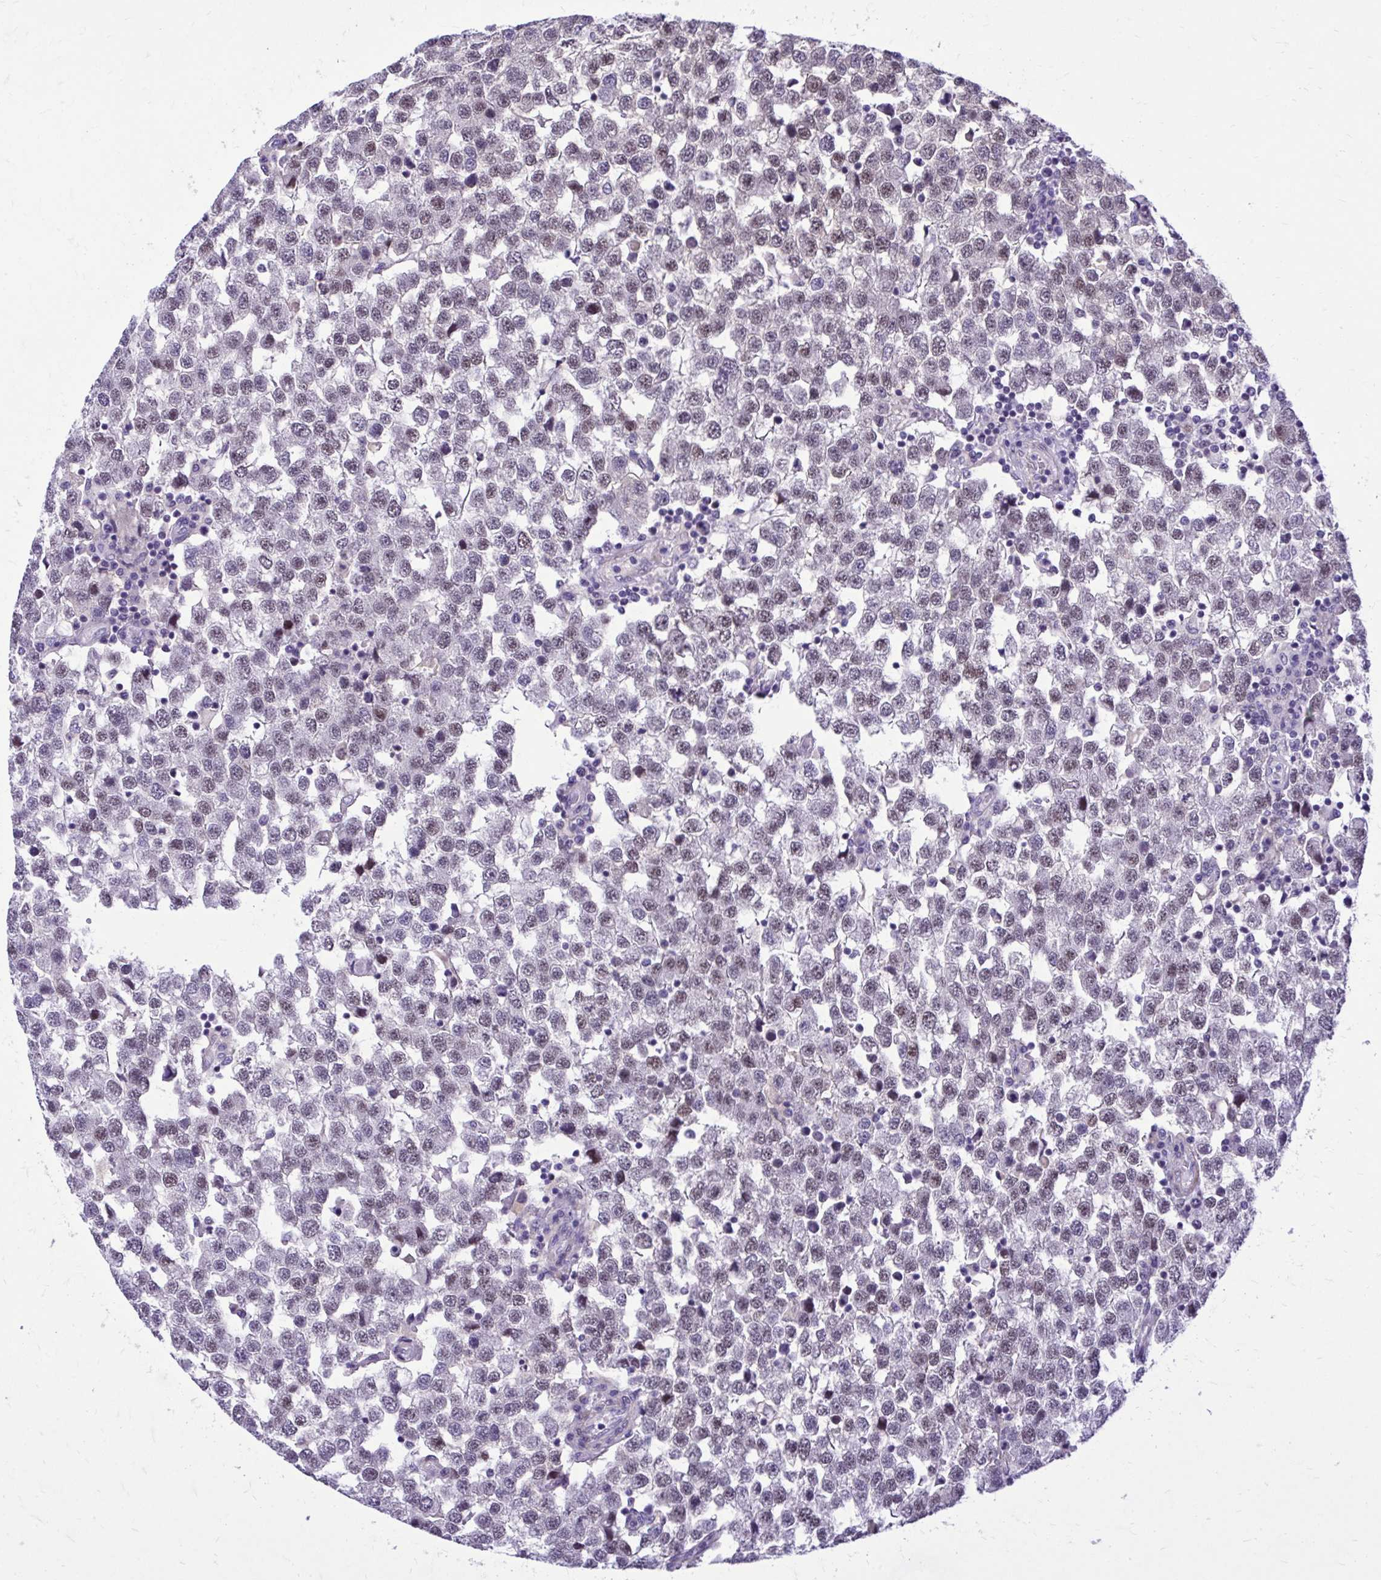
{"staining": {"intensity": "weak", "quantity": ">75%", "location": "nuclear"}, "tissue": "testis cancer", "cell_type": "Tumor cells", "image_type": "cancer", "snomed": [{"axis": "morphology", "description": "Seminoma, NOS"}, {"axis": "topography", "description": "Testis"}], "caption": "About >75% of tumor cells in human testis seminoma reveal weak nuclear protein positivity as visualized by brown immunohistochemical staining.", "gene": "ZBTB25", "patient": {"sex": "male", "age": 34}}